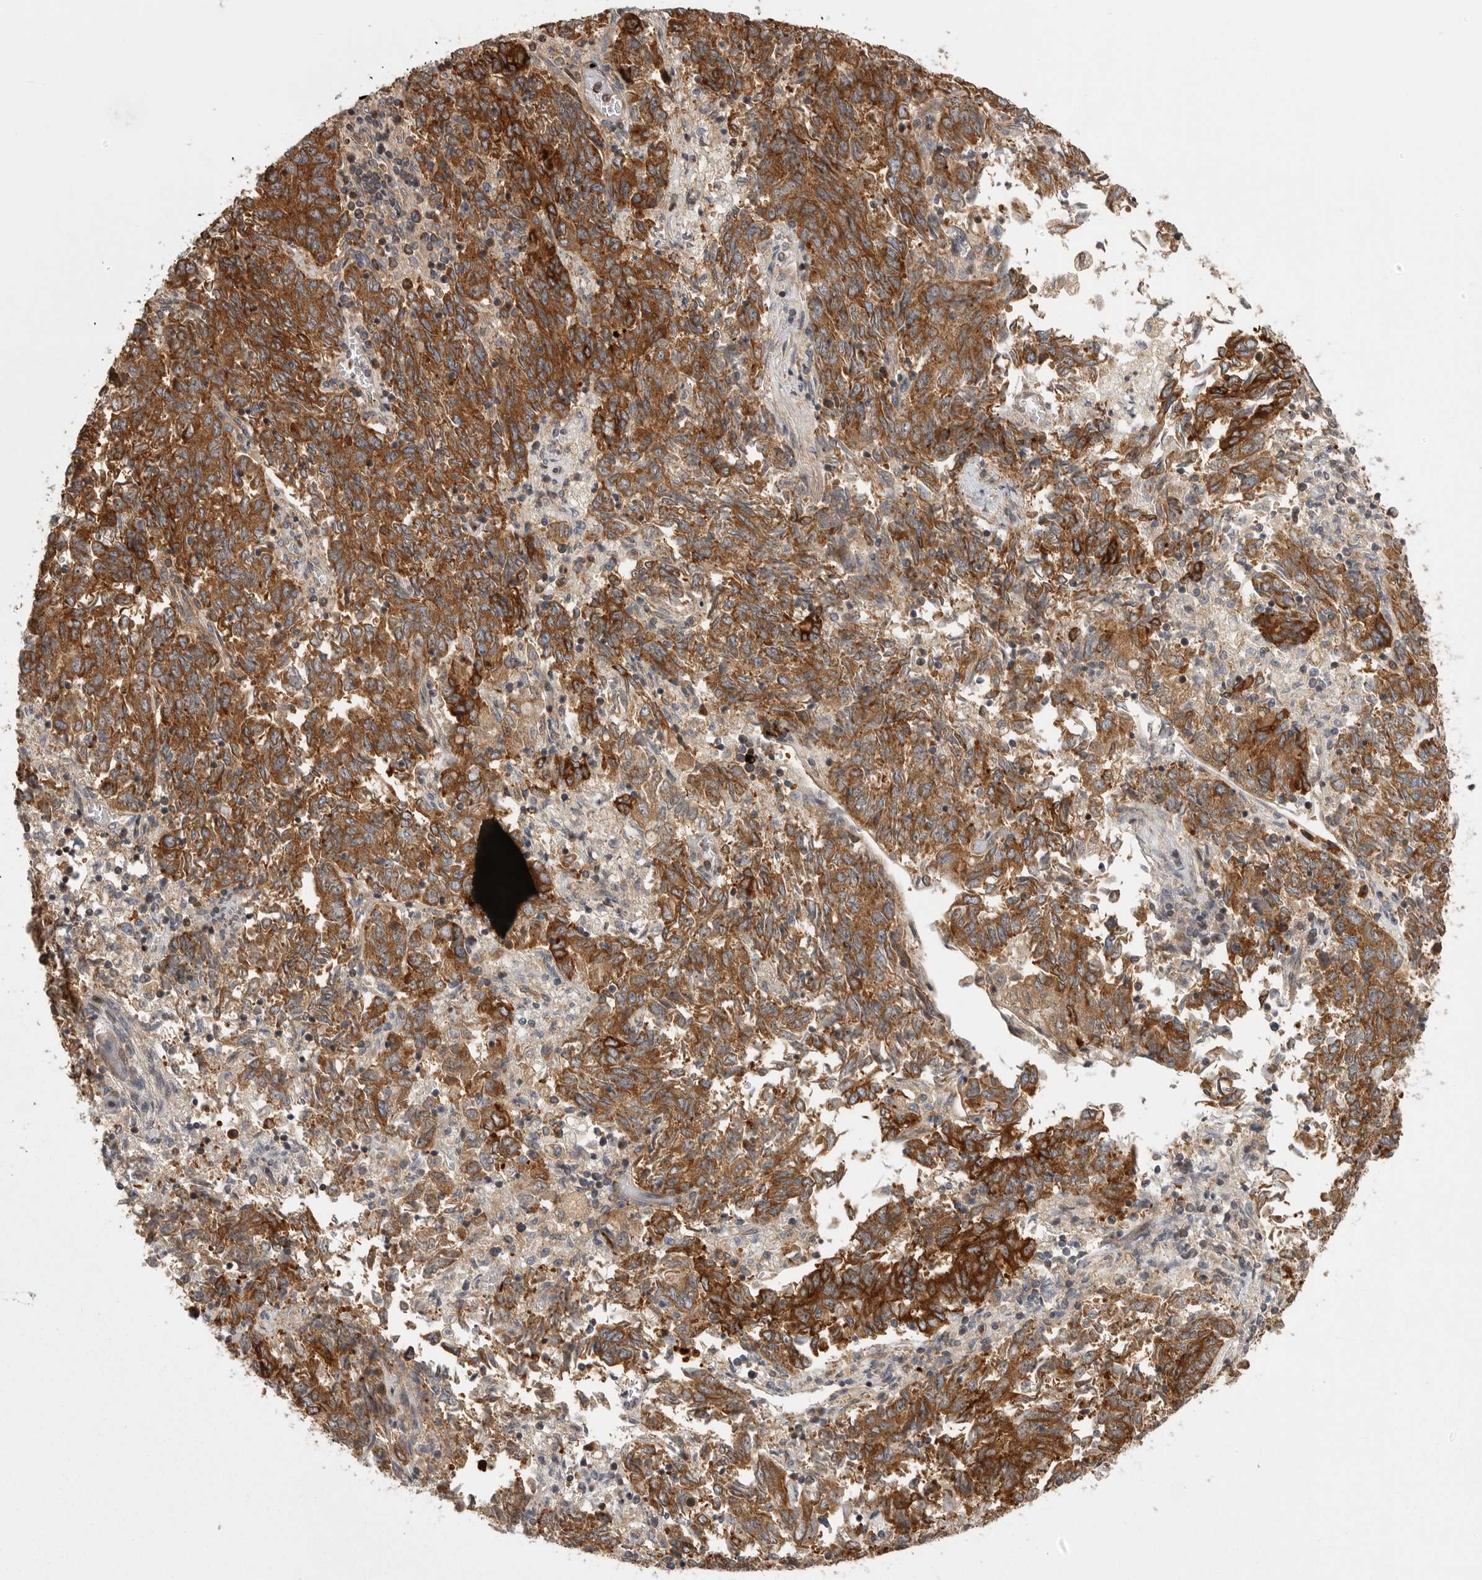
{"staining": {"intensity": "strong", "quantity": ">75%", "location": "cytoplasmic/membranous"}, "tissue": "endometrial cancer", "cell_type": "Tumor cells", "image_type": "cancer", "snomed": [{"axis": "morphology", "description": "Adenocarcinoma, NOS"}, {"axis": "topography", "description": "Endometrium"}], "caption": "Protein staining reveals strong cytoplasmic/membranous expression in about >75% of tumor cells in endometrial cancer (adenocarcinoma).", "gene": "OXR1", "patient": {"sex": "female", "age": 80}}